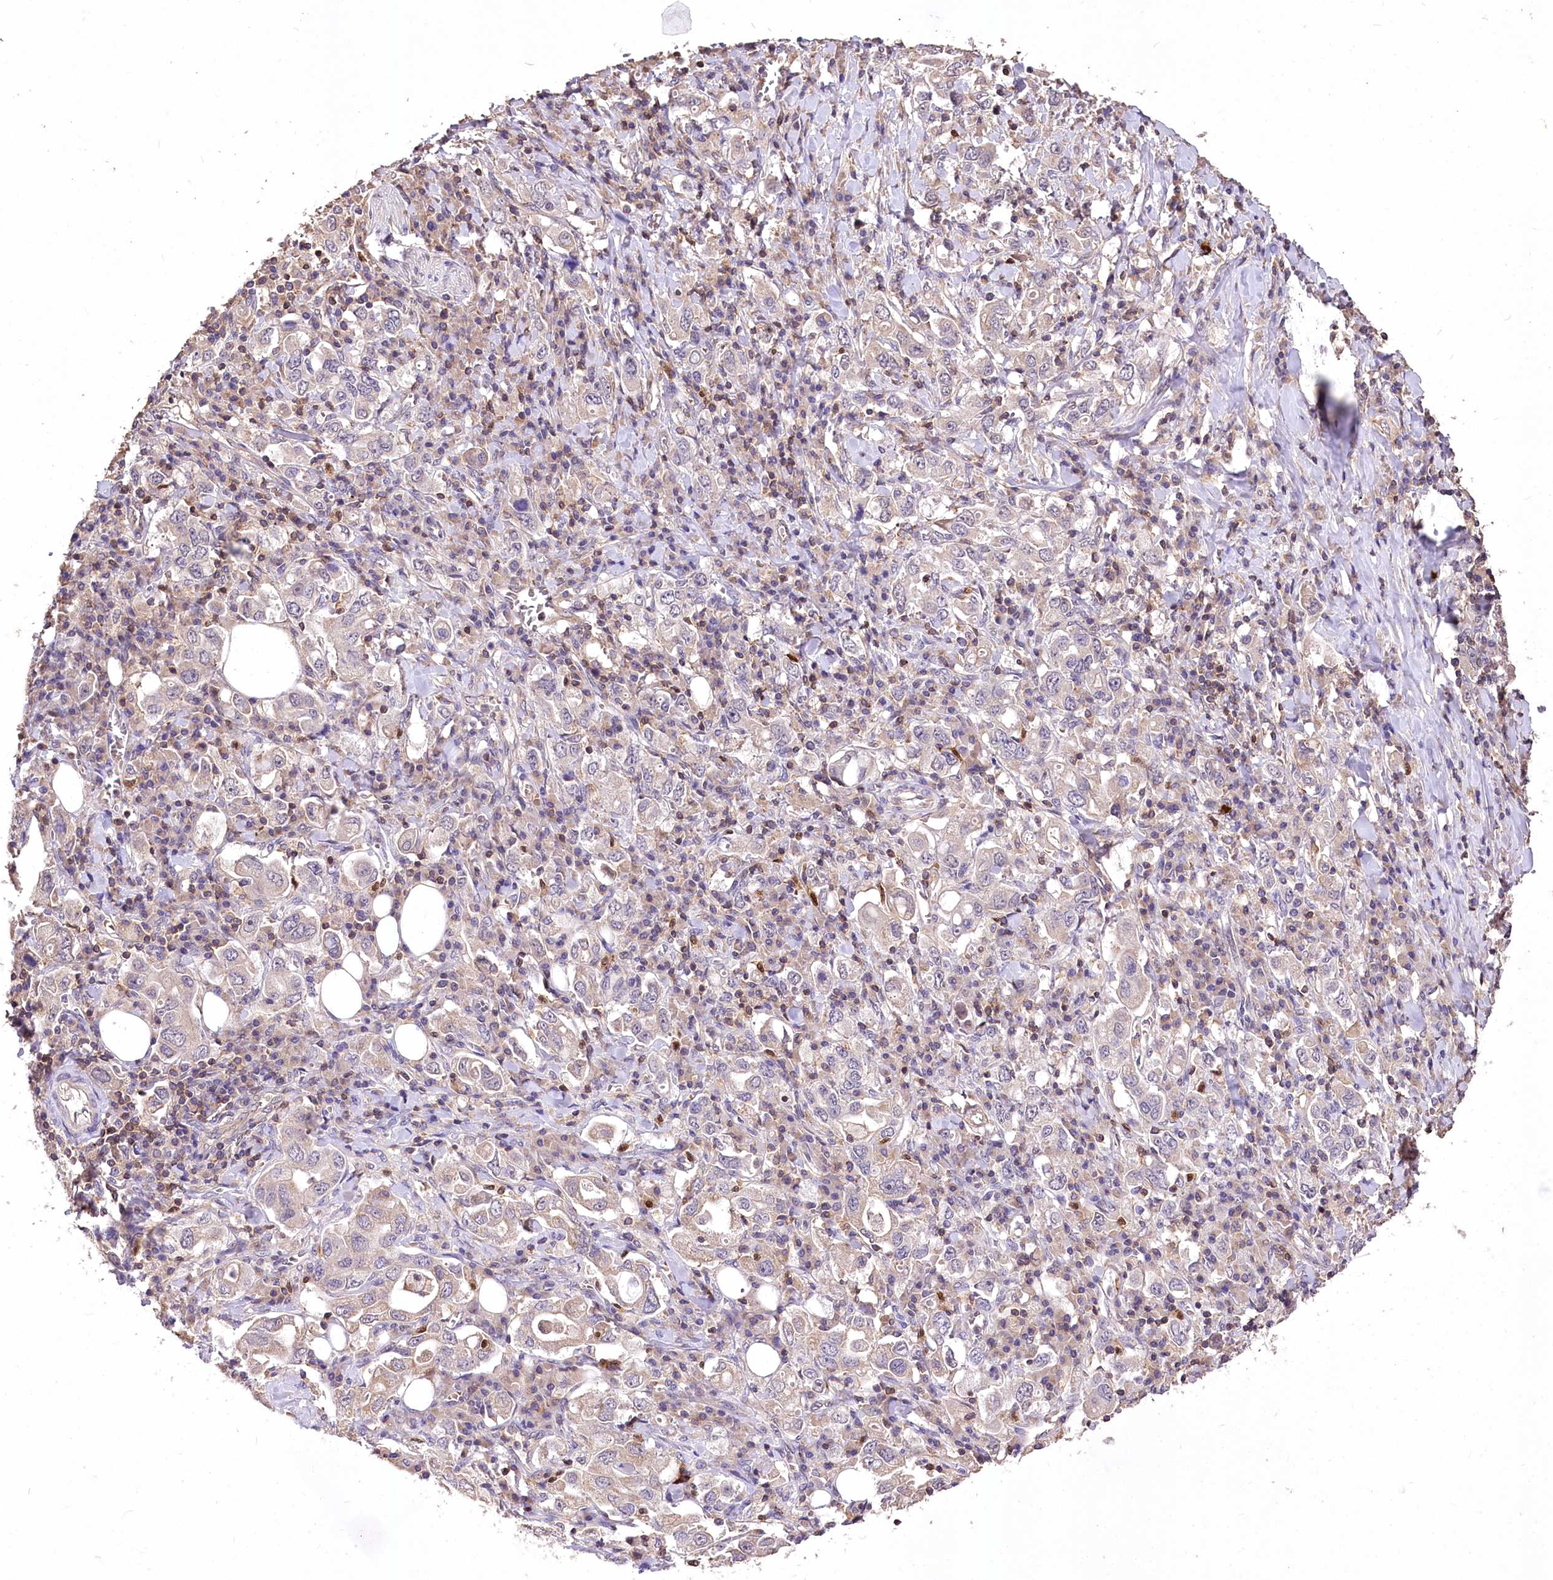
{"staining": {"intensity": "negative", "quantity": "none", "location": "none"}, "tissue": "stomach cancer", "cell_type": "Tumor cells", "image_type": "cancer", "snomed": [{"axis": "morphology", "description": "Adenocarcinoma, NOS"}, {"axis": "topography", "description": "Stomach, upper"}], "caption": "Stomach cancer (adenocarcinoma) stained for a protein using immunohistochemistry (IHC) reveals no positivity tumor cells.", "gene": "SERGEF", "patient": {"sex": "male", "age": 62}}